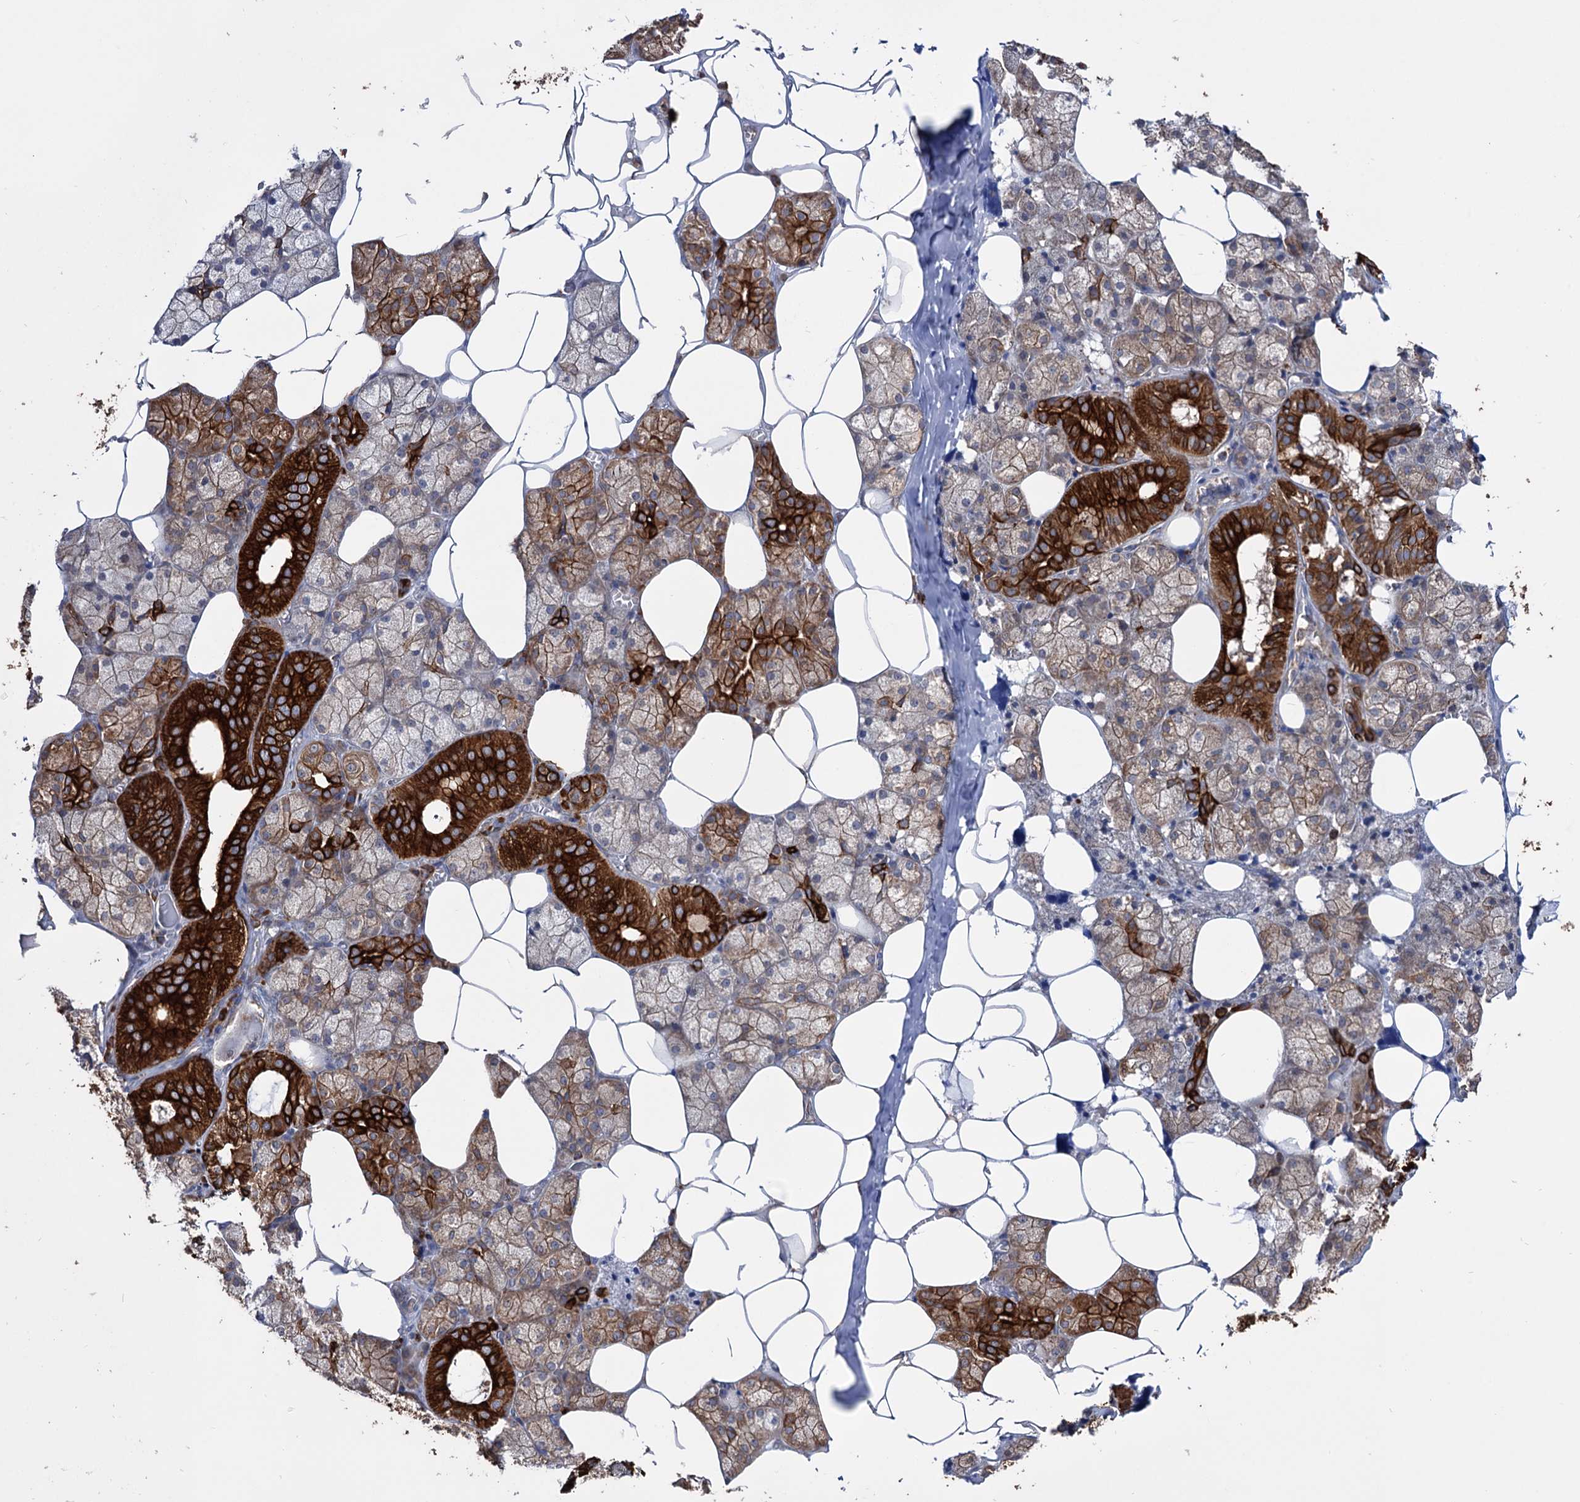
{"staining": {"intensity": "strong", "quantity": "25%-75%", "location": "cytoplasmic/membranous"}, "tissue": "salivary gland", "cell_type": "Glandular cells", "image_type": "normal", "snomed": [{"axis": "morphology", "description": "Normal tissue, NOS"}, {"axis": "topography", "description": "Salivary gland"}], "caption": "Immunohistochemistry (IHC) of benign salivary gland demonstrates high levels of strong cytoplasmic/membranous expression in about 25%-75% of glandular cells.", "gene": "CDAN1", "patient": {"sex": "male", "age": 62}}